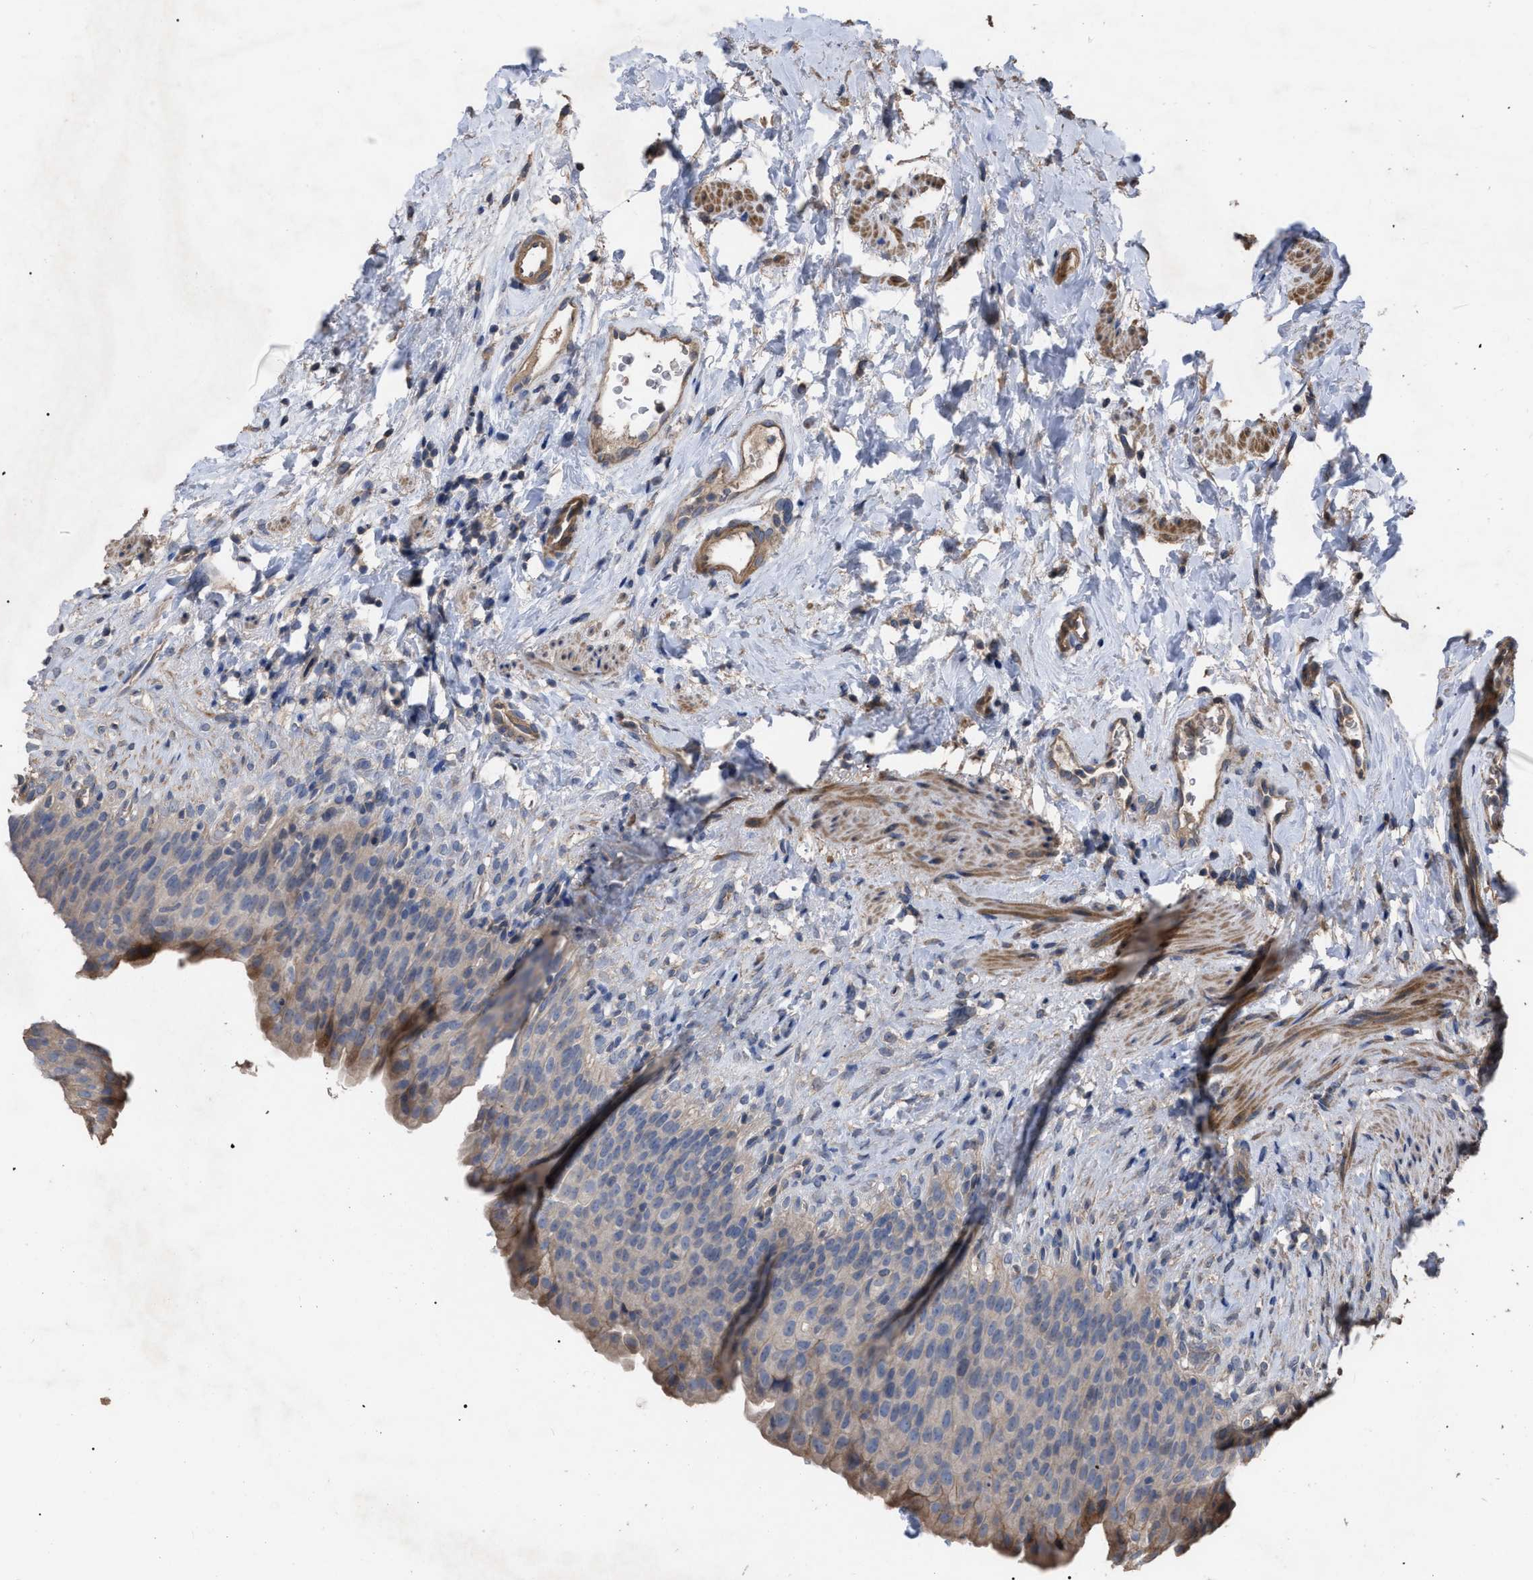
{"staining": {"intensity": "weak", "quantity": ">75%", "location": "cytoplasmic/membranous"}, "tissue": "urinary bladder", "cell_type": "Urothelial cells", "image_type": "normal", "snomed": [{"axis": "morphology", "description": "Normal tissue, NOS"}, {"axis": "topography", "description": "Urinary bladder"}], "caption": "Protein analysis of normal urinary bladder shows weak cytoplasmic/membranous positivity in approximately >75% of urothelial cells.", "gene": "BTN2A1", "patient": {"sex": "female", "age": 79}}